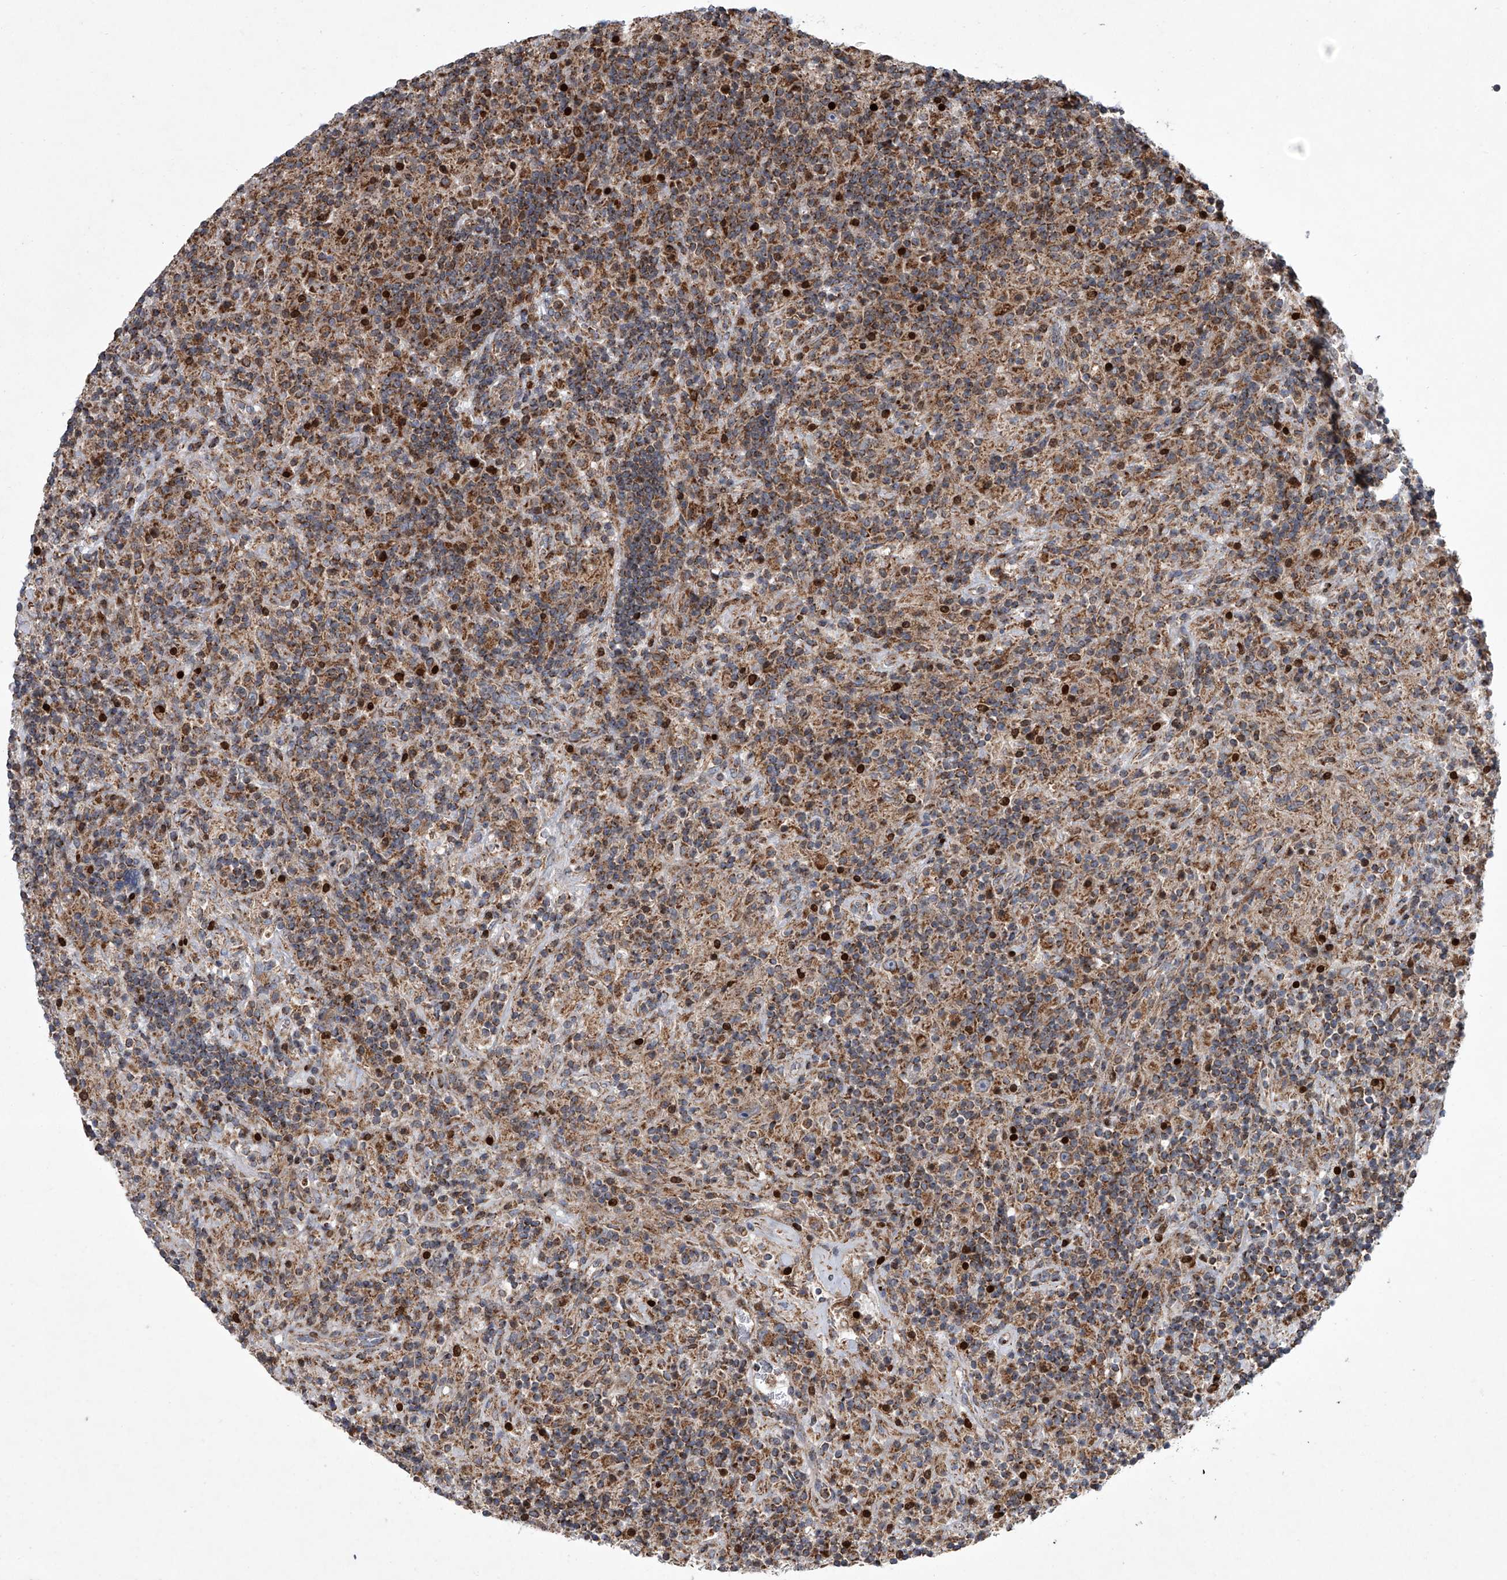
{"staining": {"intensity": "moderate", "quantity": ">75%", "location": "cytoplasmic/membranous"}, "tissue": "lymphoma", "cell_type": "Tumor cells", "image_type": "cancer", "snomed": [{"axis": "morphology", "description": "Hodgkin's disease, NOS"}, {"axis": "topography", "description": "Lymph node"}], "caption": "A brown stain highlights moderate cytoplasmic/membranous expression of a protein in lymphoma tumor cells.", "gene": "STRADA", "patient": {"sex": "male", "age": 70}}